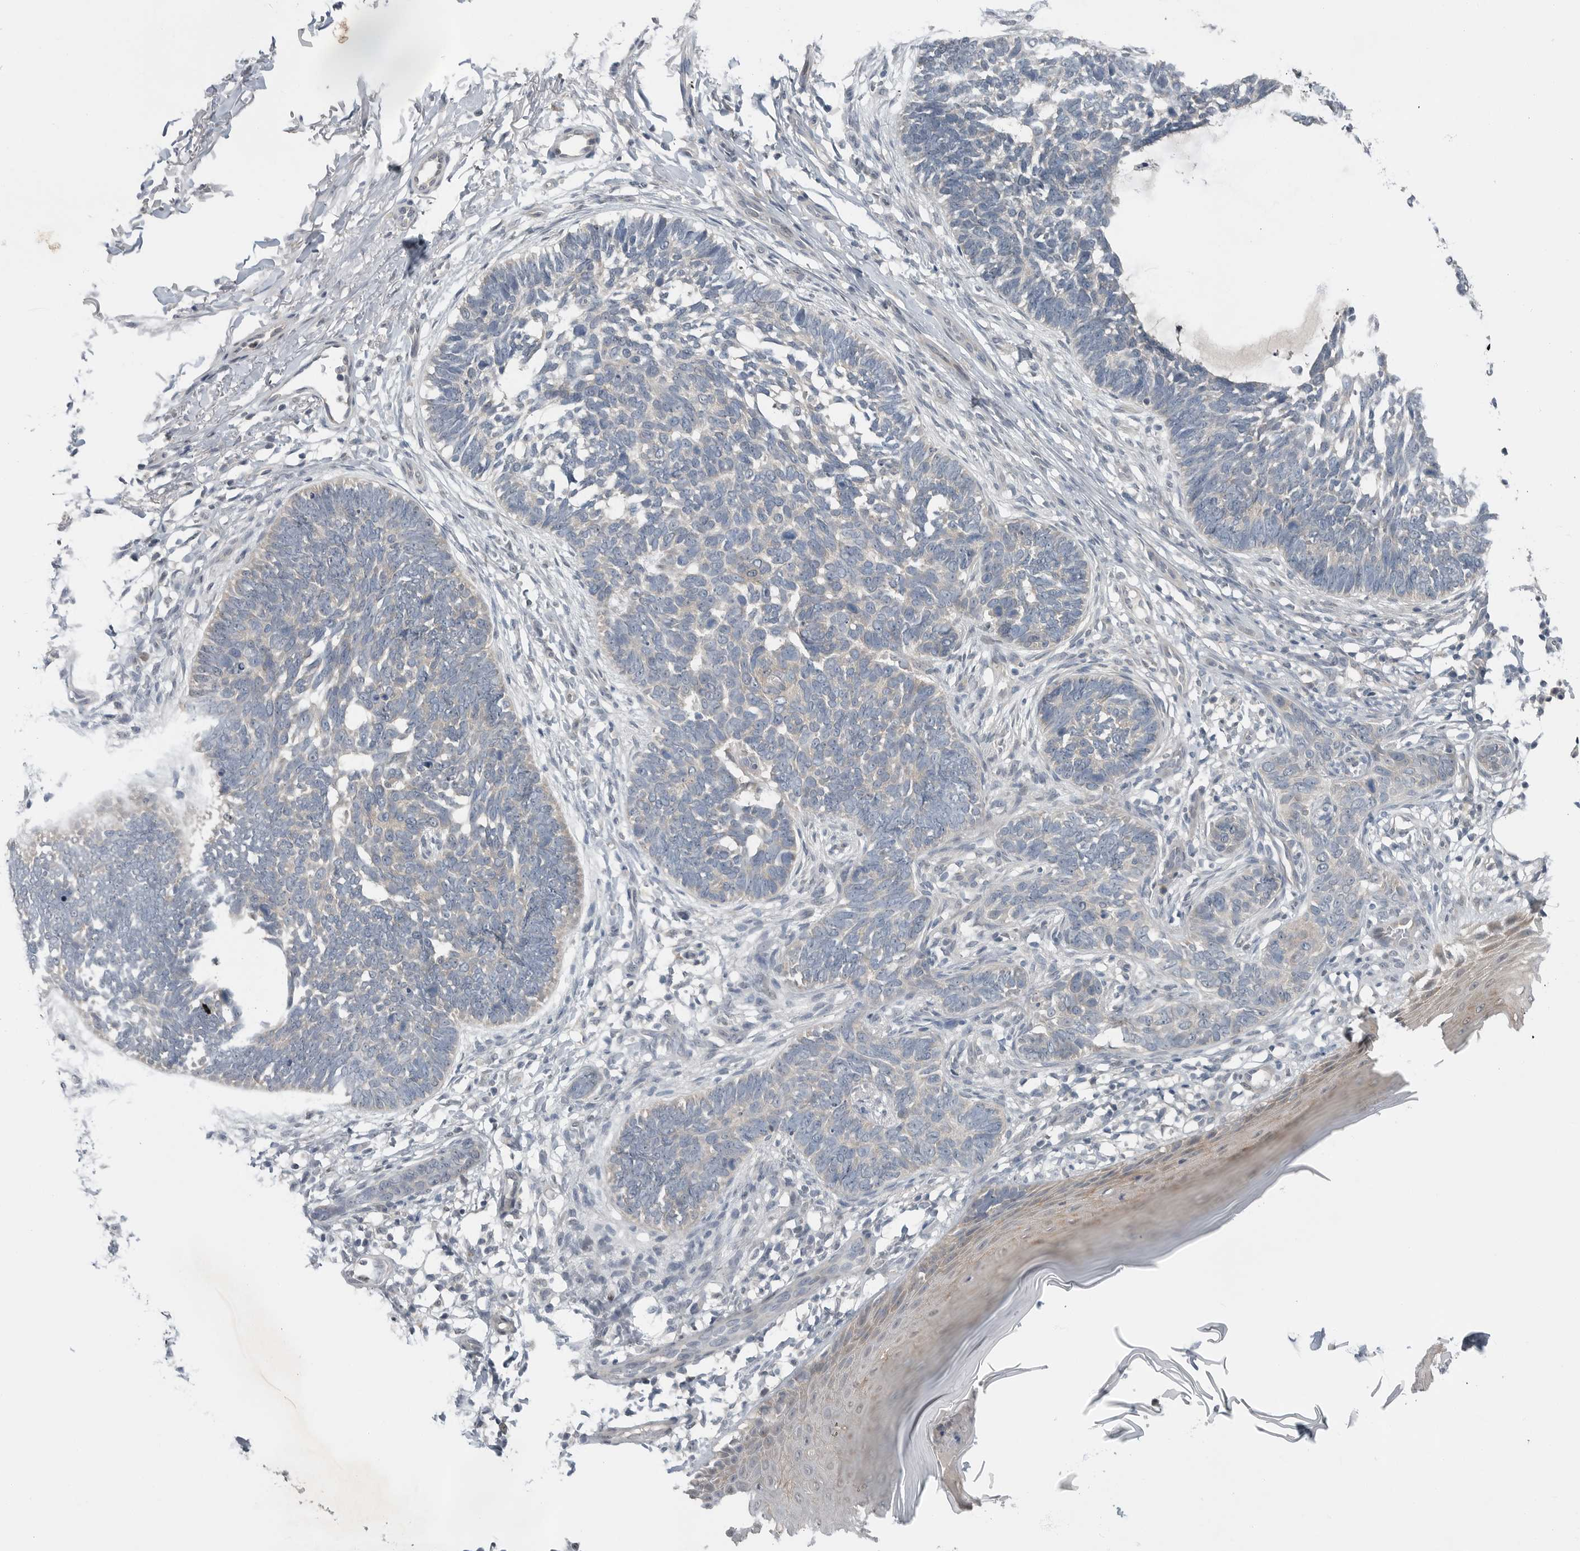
{"staining": {"intensity": "negative", "quantity": "none", "location": "none"}, "tissue": "skin cancer", "cell_type": "Tumor cells", "image_type": "cancer", "snomed": [{"axis": "morphology", "description": "Normal tissue, NOS"}, {"axis": "morphology", "description": "Basal cell carcinoma"}, {"axis": "topography", "description": "Skin"}], "caption": "Human basal cell carcinoma (skin) stained for a protein using immunohistochemistry (IHC) shows no staining in tumor cells.", "gene": "MFAP3L", "patient": {"sex": "male", "age": 77}}